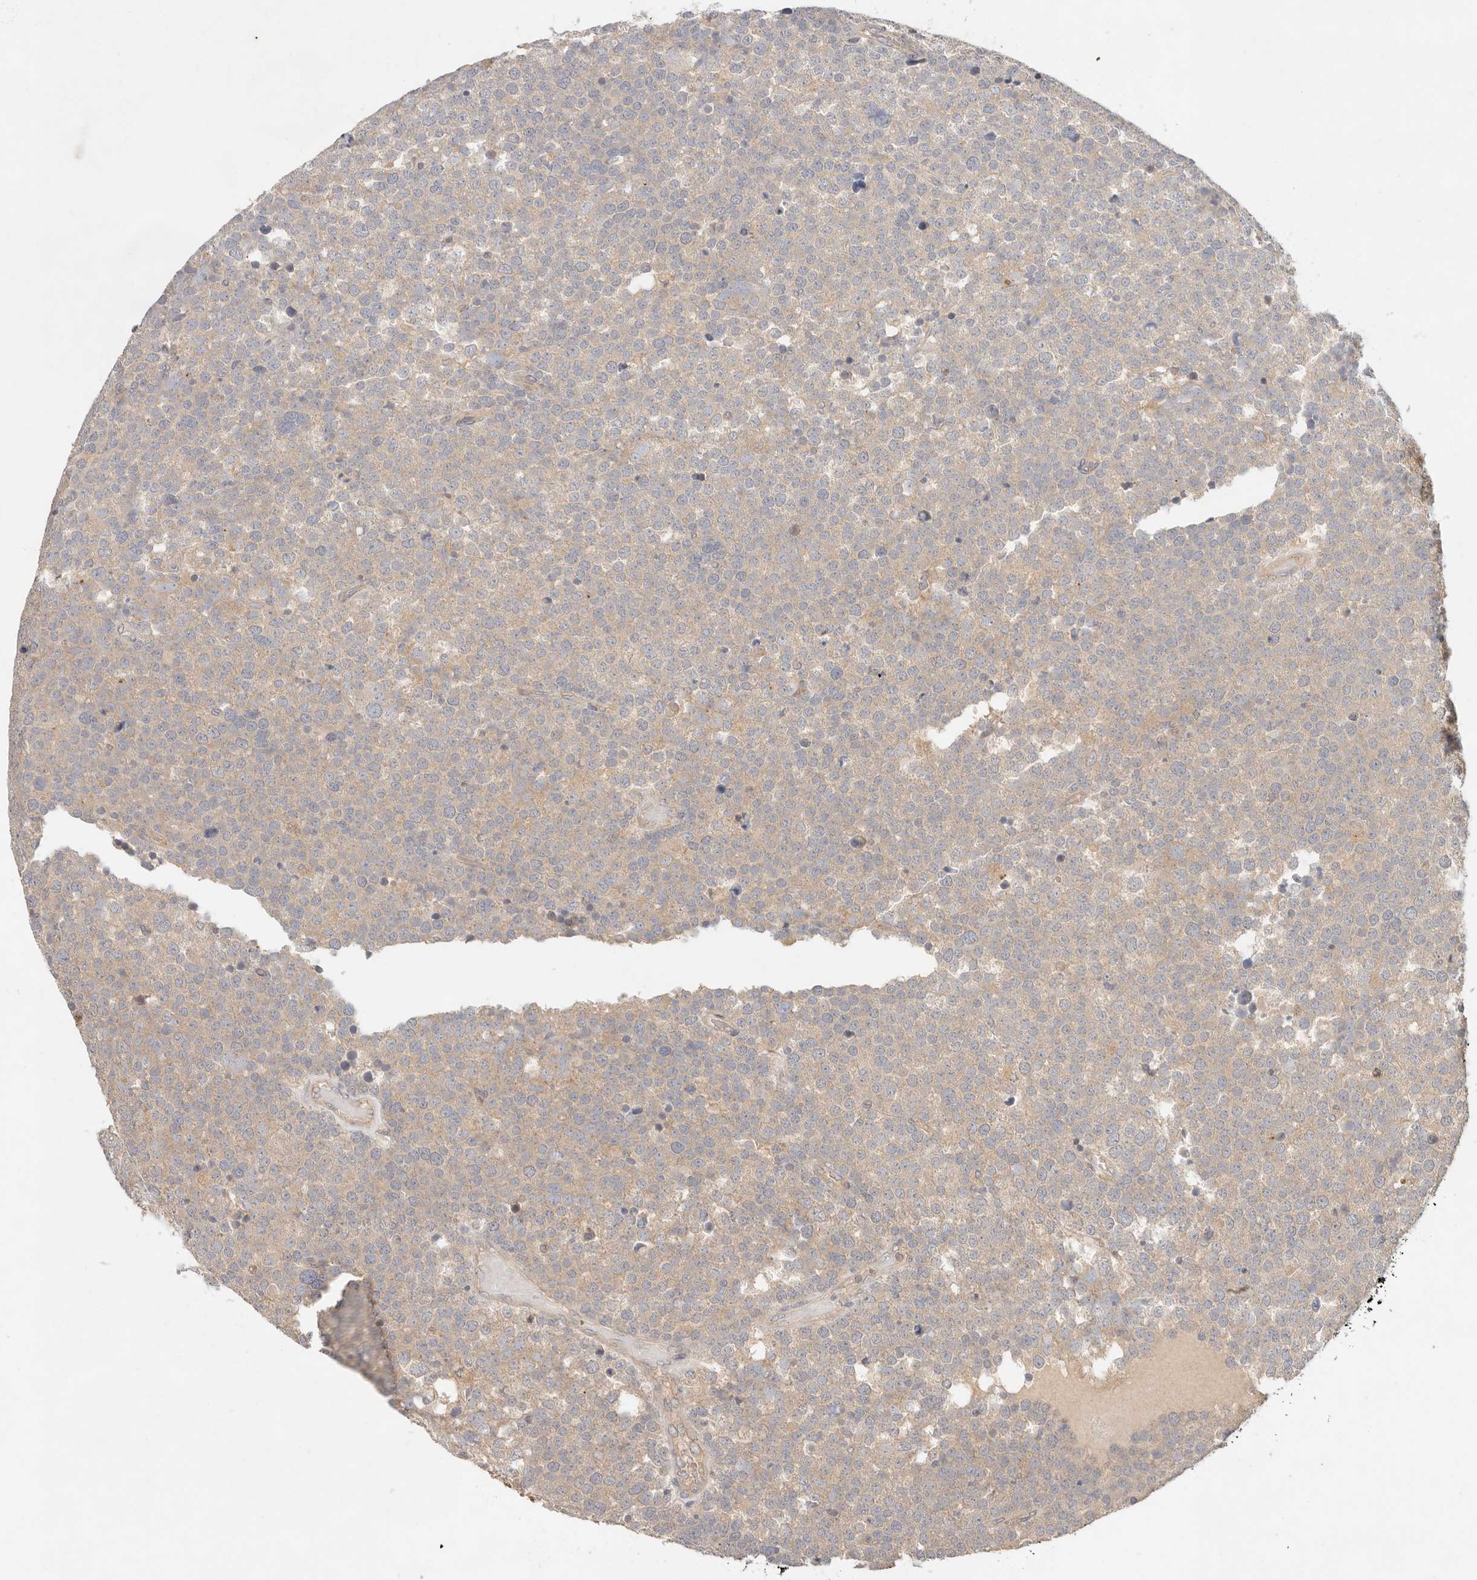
{"staining": {"intensity": "weak", "quantity": "25%-75%", "location": "cytoplasmic/membranous"}, "tissue": "testis cancer", "cell_type": "Tumor cells", "image_type": "cancer", "snomed": [{"axis": "morphology", "description": "Seminoma, NOS"}, {"axis": "topography", "description": "Testis"}], "caption": "Immunohistochemical staining of human testis seminoma exhibits low levels of weak cytoplasmic/membranous expression in approximately 25%-75% of tumor cells.", "gene": "HECTD3", "patient": {"sex": "male", "age": 71}}